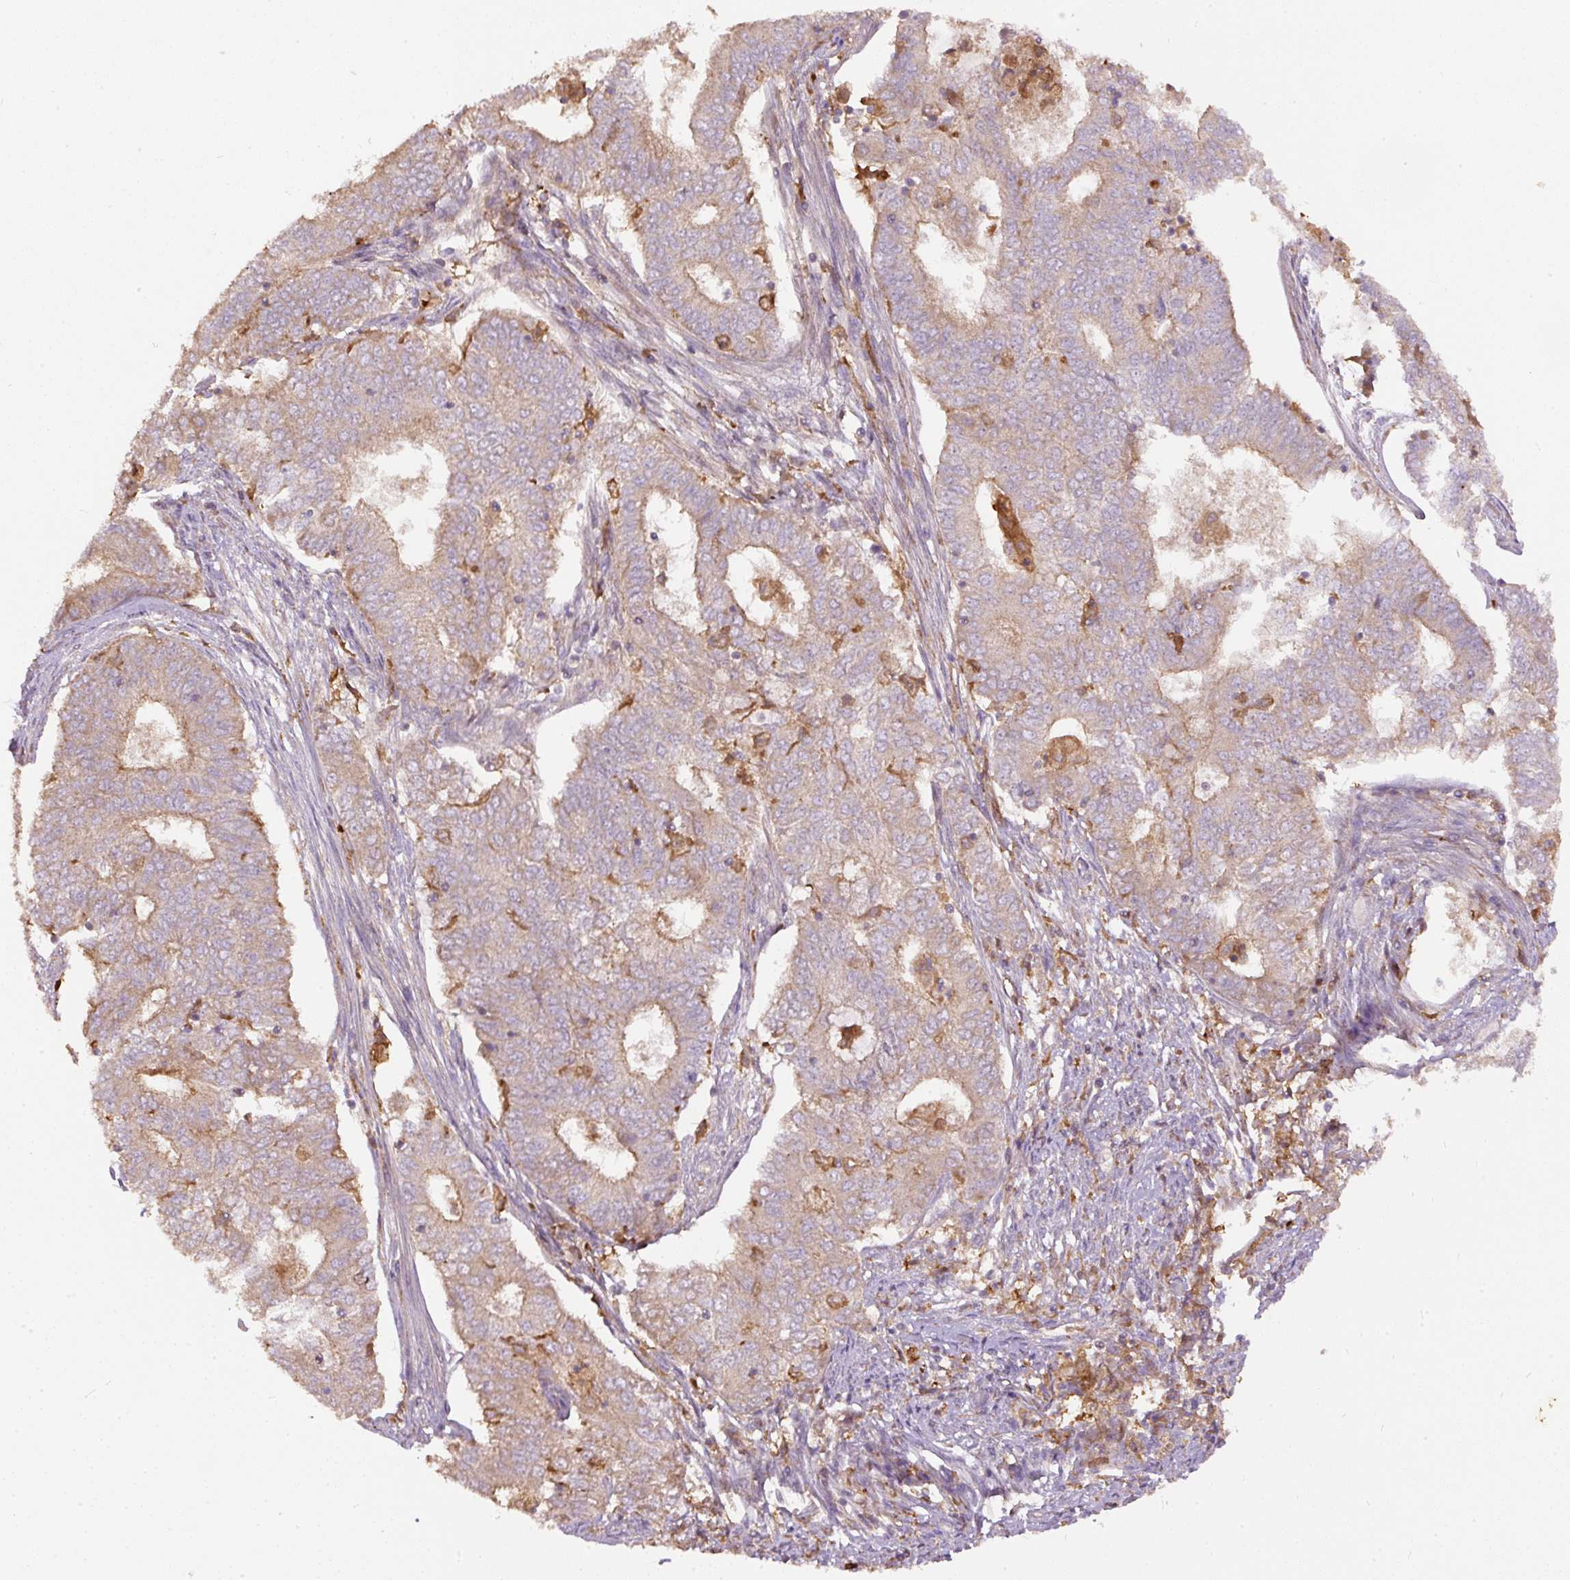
{"staining": {"intensity": "weak", "quantity": ">75%", "location": "cytoplasmic/membranous"}, "tissue": "endometrial cancer", "cell_type": "Tumor cells", "image_type": "cancer", "snomed": [{"axis": "morphology", "description": "Adenocarcinoma, NOS"}, {"axis": "topography", "description": "Endometrium"}], "caption": "Protein staining exhibits weak cytoplasmic/membranous positivity in about >75% of tumor cells in endometrial cancer.", "gene": "DAPK1", "patient": {"sex": "female", "age": 62}}